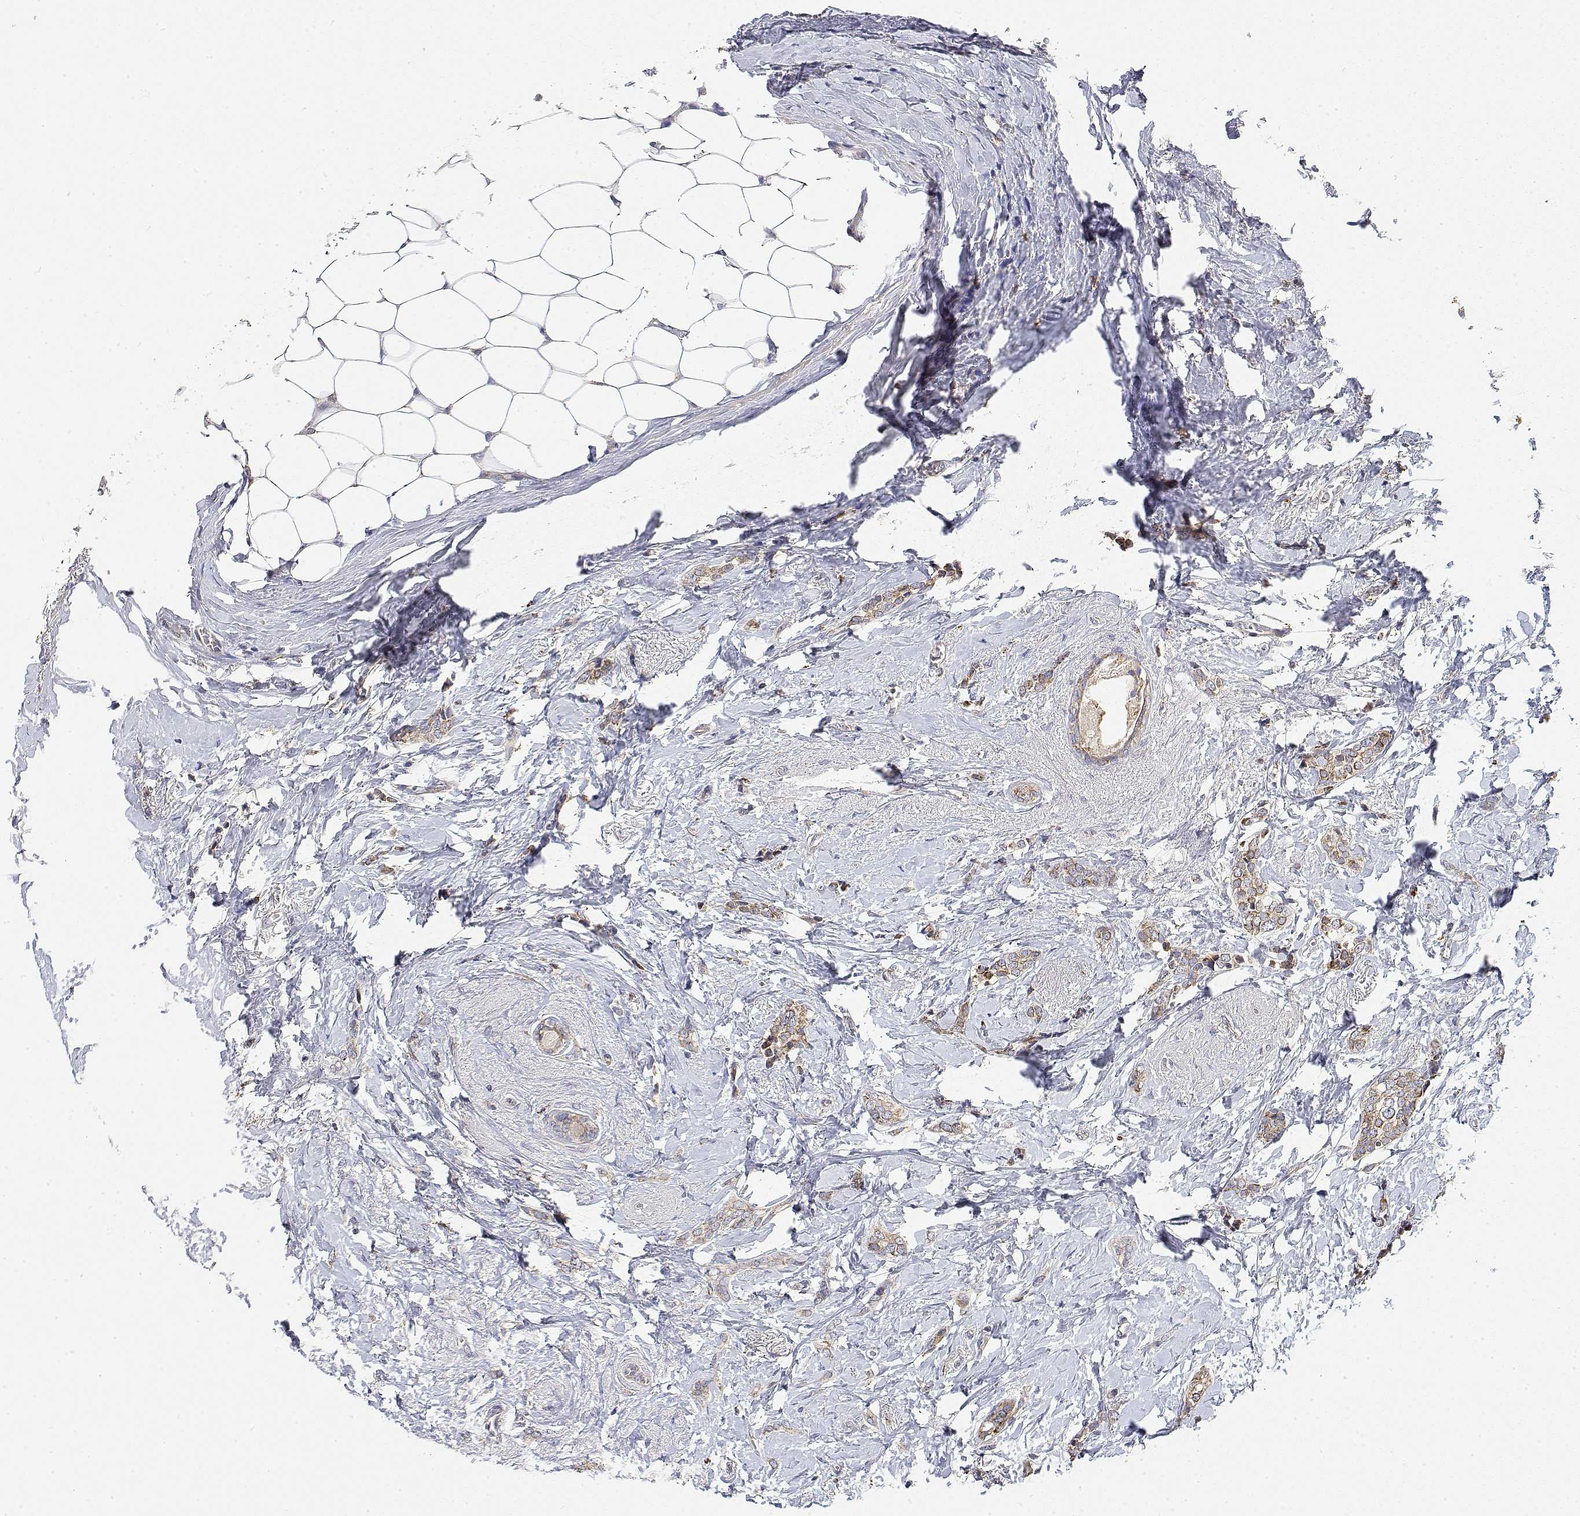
{"staining": {"intensity": "weak", "quantity": ">75%", "location": "cytoplasmic/membranous"}, "tissue": "breast cancer", "cell_type": "Tumor cells", "image_type": "cancer", "snomed": [{"axis": "morphology", "description": "Normal tissue, NOS"}, {"axis": "morphology", "description": "Duct carcinoma"}, {"axis": "topography", "description": "Breast"}], "caption": "Tumor cells demonstrate weak cytoplasmic/membranous staining in approximately >75% of cells in infiltrating ductal carcinoma (breast). (brown staining indicates protein expression, while blue staining denotes nuclei).", "gene": "LONRF3", "patient": {"sex": "female", "age": 77}}